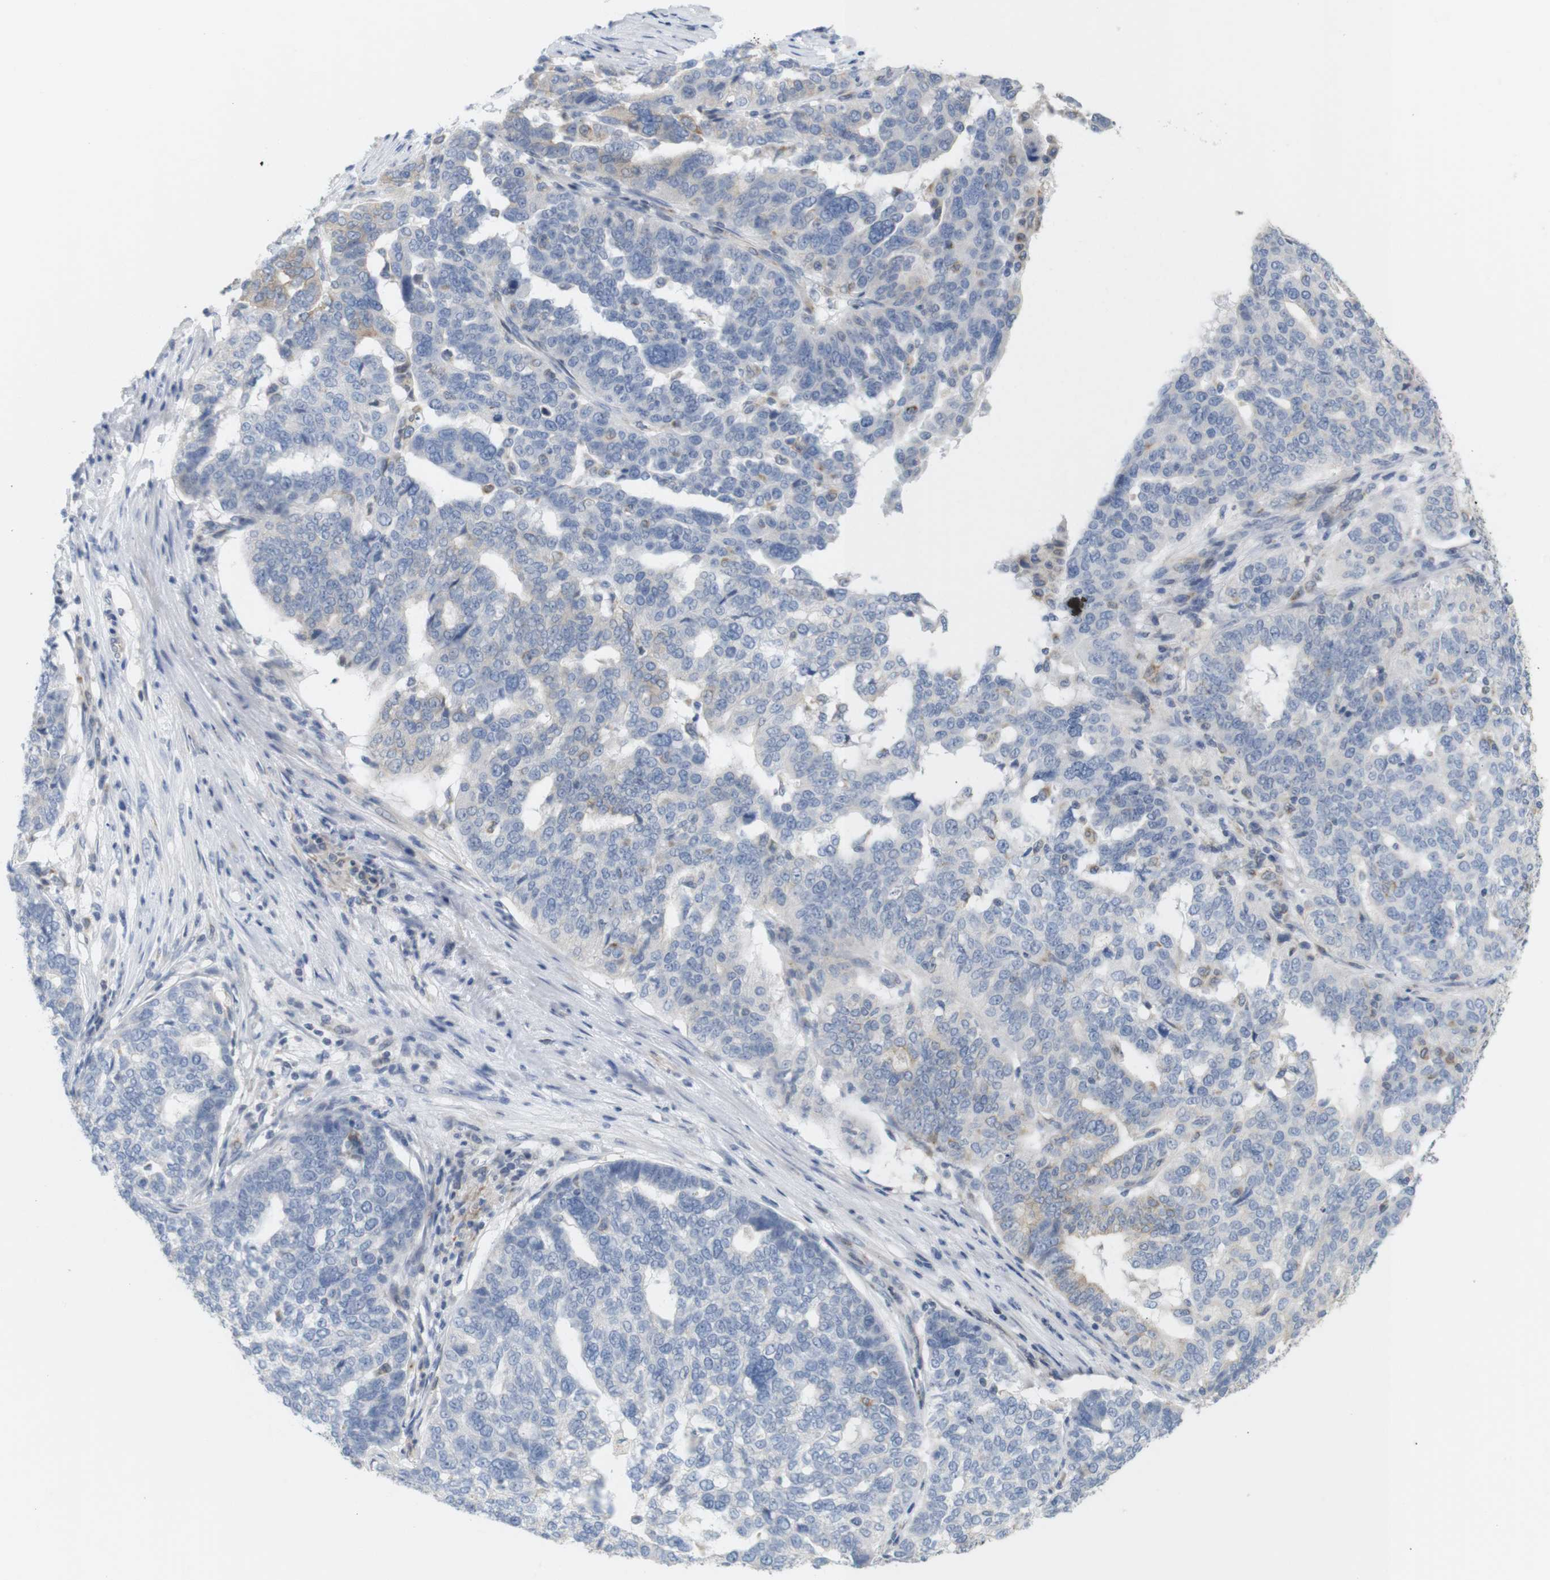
{"staining": {"intensity": "negative", "quantity": "none", "location": "none"}, "tissue": "ovarian cancer", "cell_type": "Tumor cells", "image_type": "cancer", "snomed": [{"axis": "morphology", "description": "Cystadenocarcinoma, serous, NOS"}, {"axis": "topography", "description": "Ovary"}], "caption": "Human ovarian cancer stained for a protein using IHC reveals no expression in tumor cells.", "gene": "ITPR1", "patient": {"sex": "female", "age": 59}}